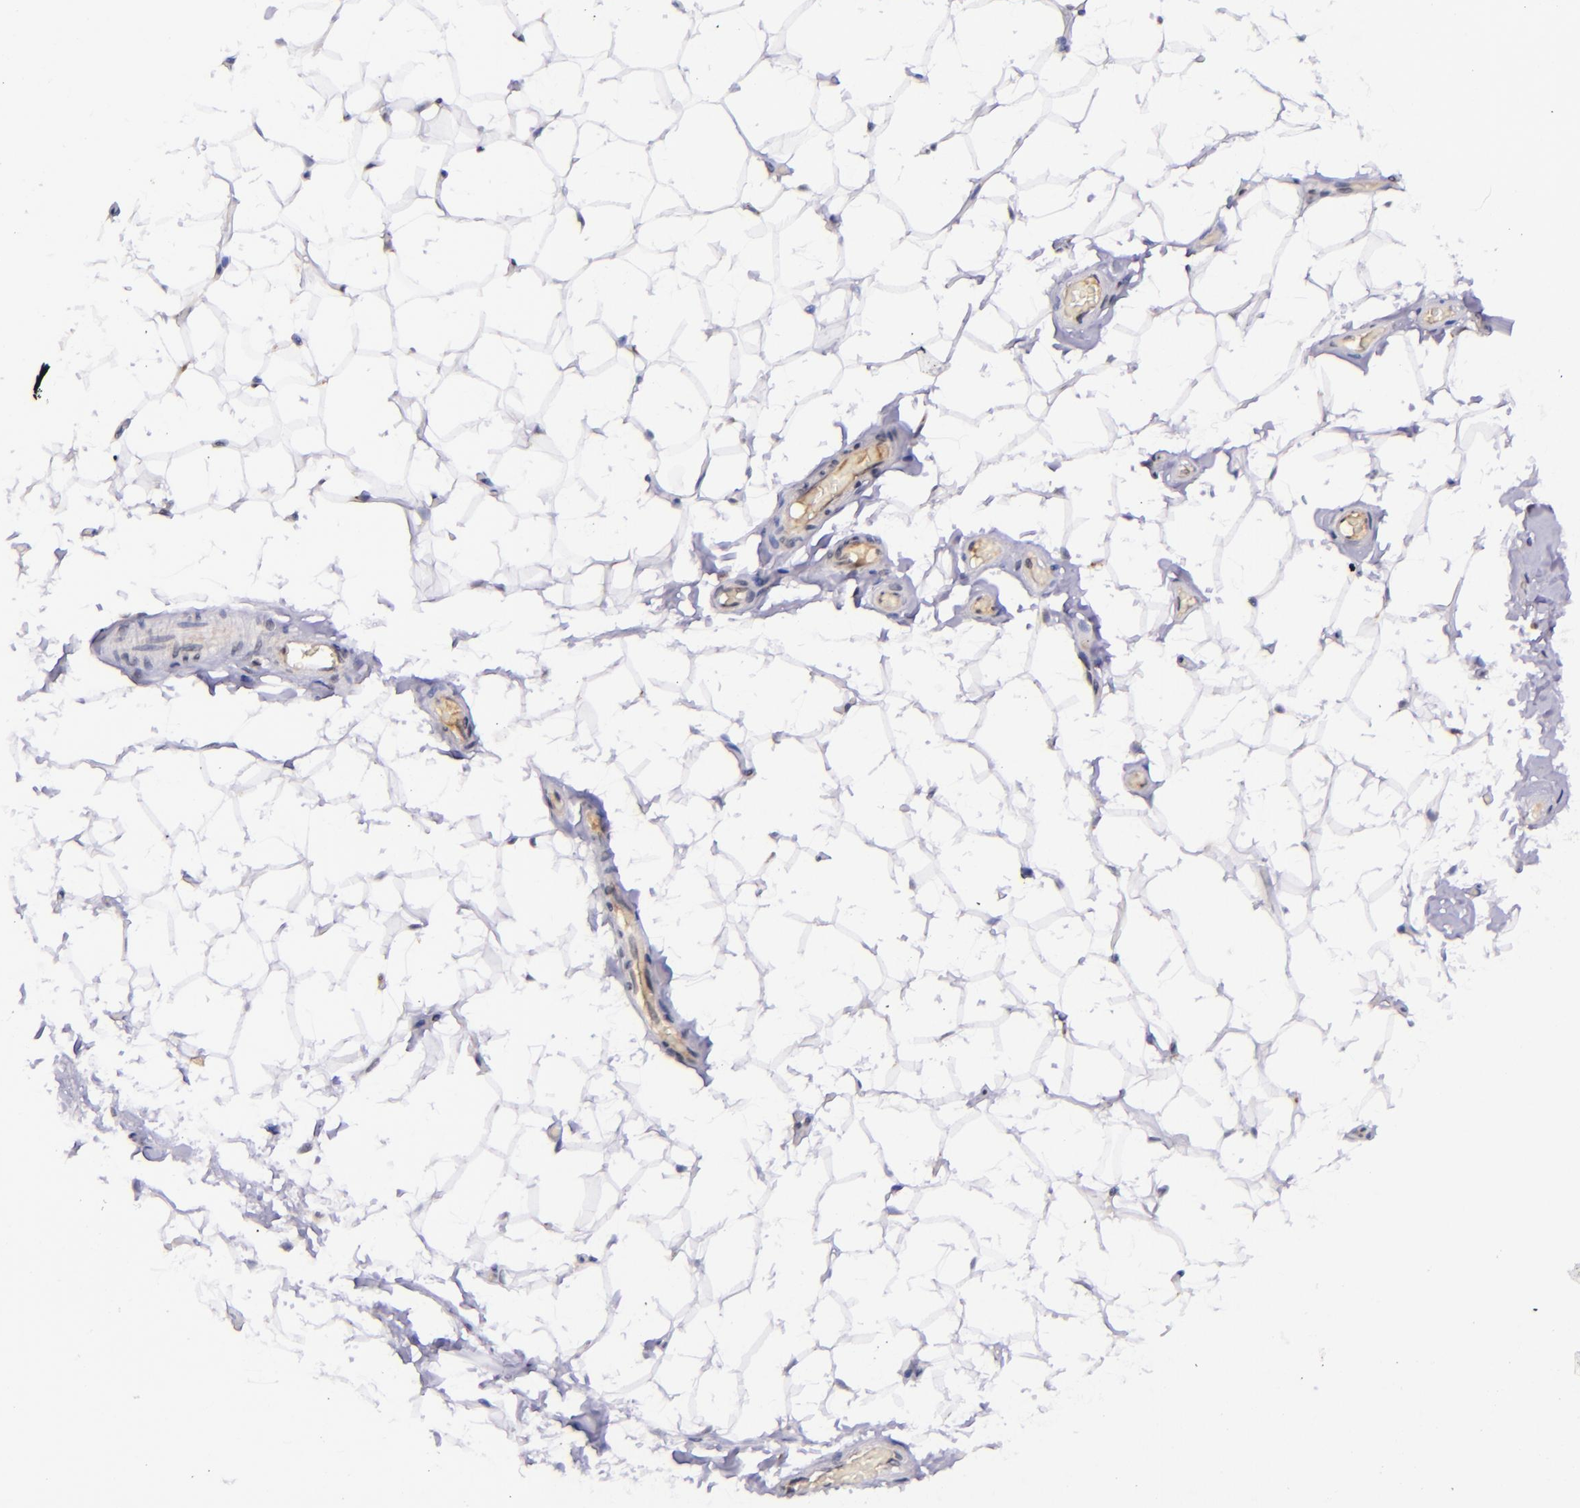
{"staining": {"intensity": "negative", "quantity": "none", "location": "none"}, "tissue": "adipose tissue", "cell_type": "Adipocytes", "image_type": "normal", "snomed": [{"axis": "morphology", "description": "Normal tissue, NOS"}, {"axis": "topography", "description": "Soft tissue"}], "caption": "IHC photomicrograph of benign human adipose tissue stained for a protein (brown), which reveals no expression in adipocytes.", "gene": "SELL", "patient": {"sex": "male", "age": 26}}